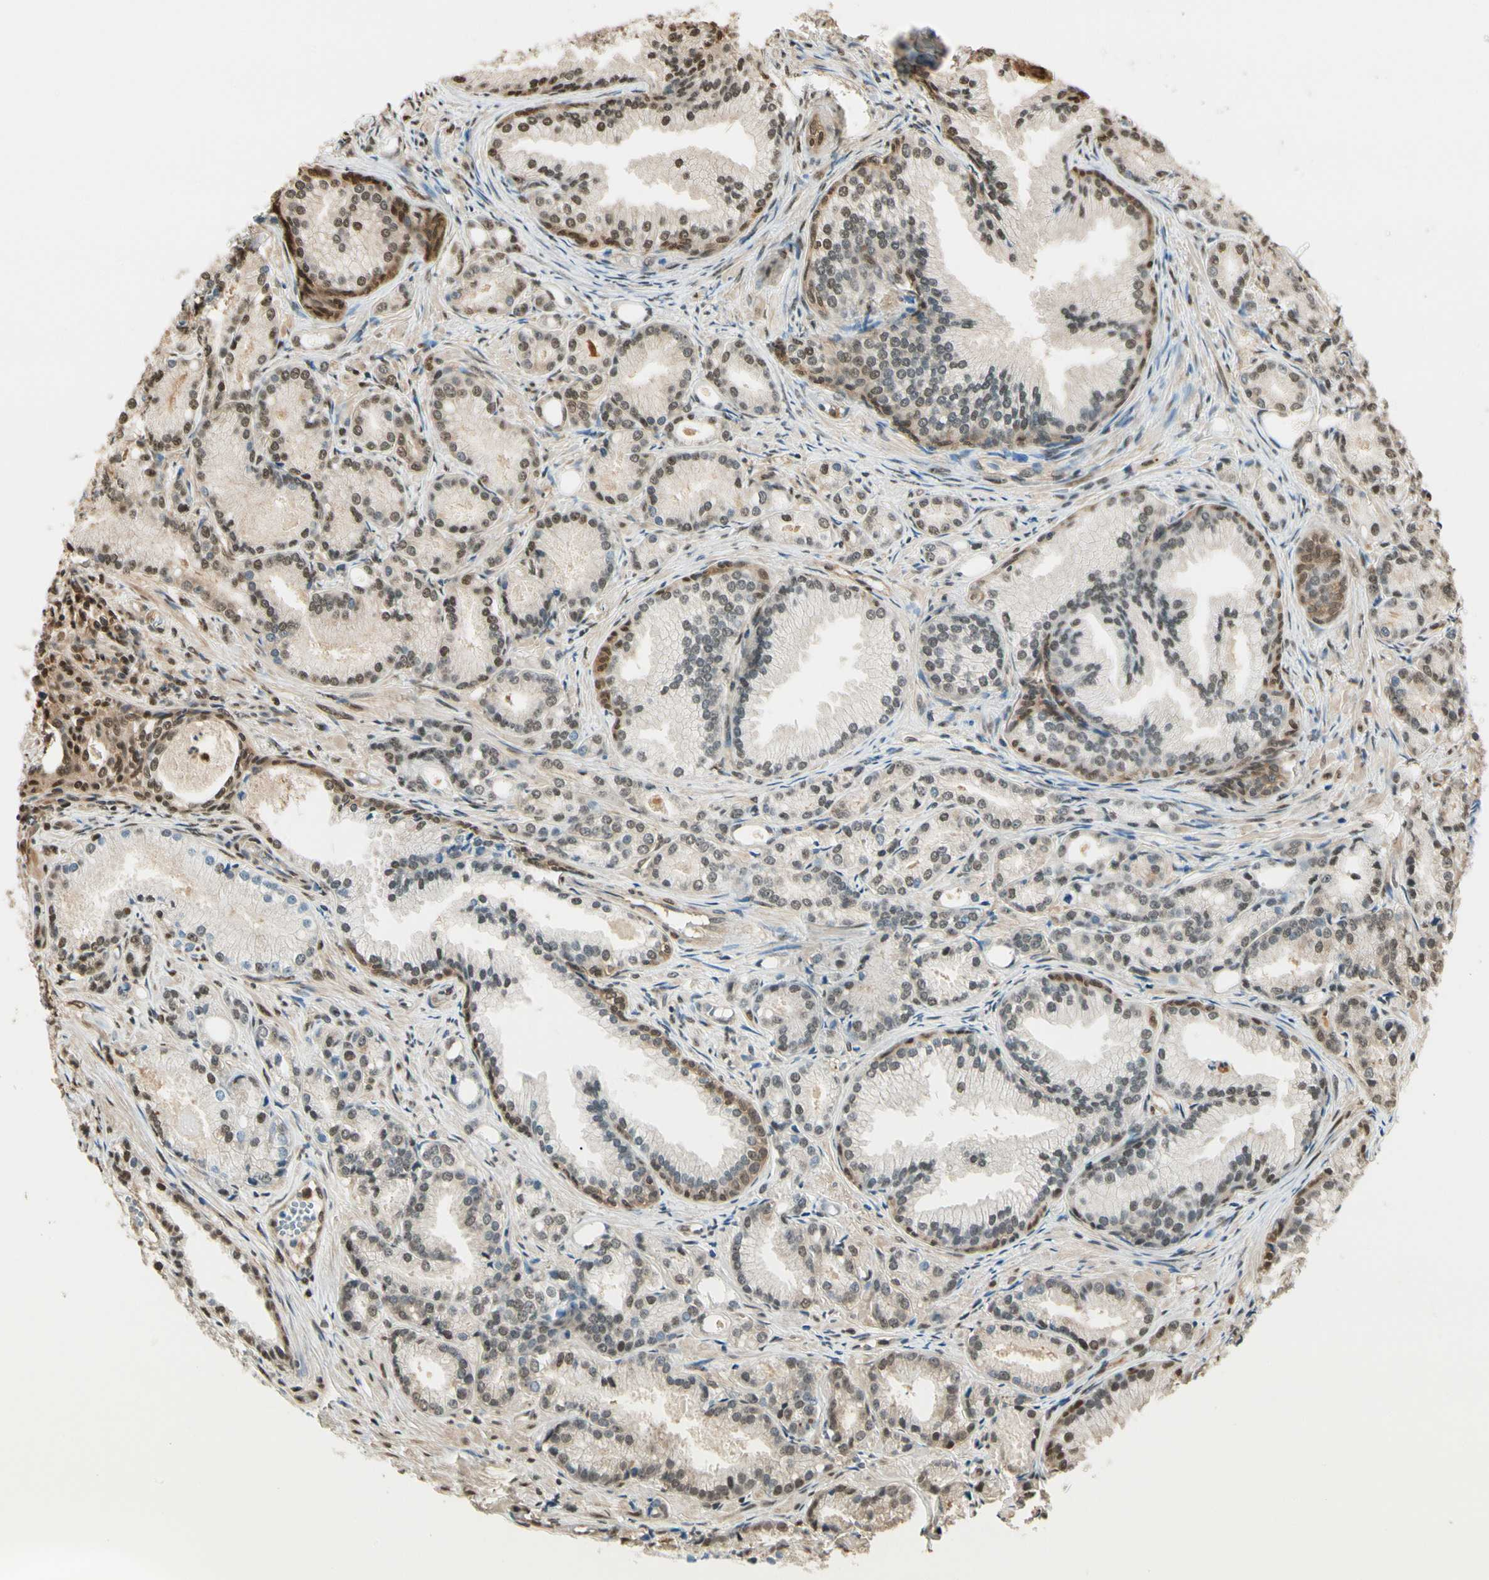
{"staining": {"intensity": "weak", "quantity": "25%-75%", "location": "cytoplasmic/membranous,nuclear"}, "tissue": "prostate cancer", "cell_type": "Tumor cells", "image_type": "cancer", "snomed": [{"axis": "morphology", "description": "Adenocarcinoma, Low grade"}, {"axis": "topography", "description": "Prostate"}], "caption": "Approximately 25%-75% of tumor cells in human prostate low-grade adenocarcinoma demonstrate weak cytoplasmic/membranous and nuclear protein staining as visualized by brown immunohistochemical staining.", "gene": "PNCK", "patient": {"sex": "male", "age": 72}}